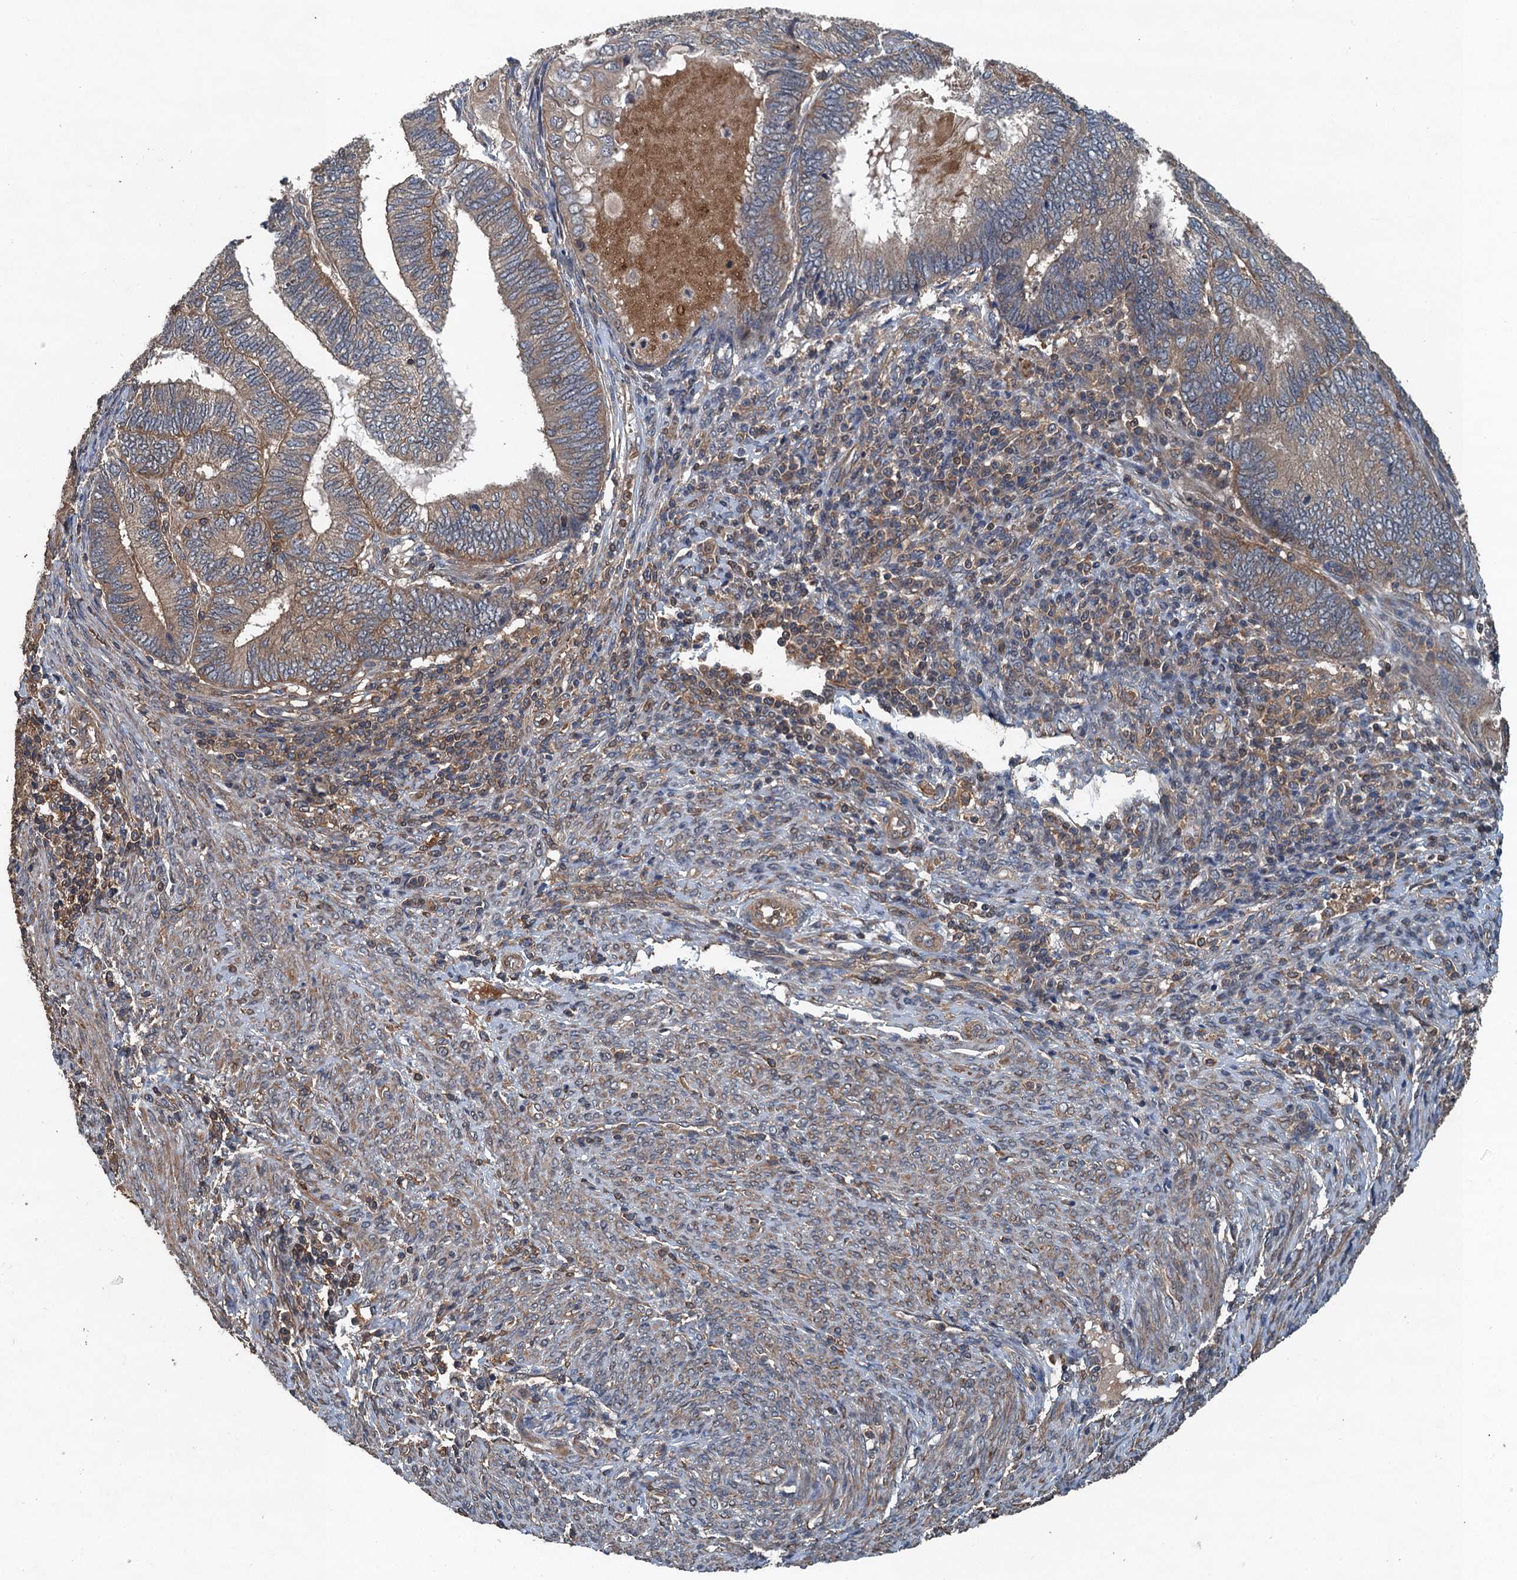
{"staining": {"intensity": "negative", "quantity": "none", "location": "none"}, "tissue": "endometrial cancer", "cell_type": "Tumor cells", "image_type": "cancer", "snomed": [{"axis": "morphology", "description": "Adenocarcinoma, NOS"}, {"axis": "topography", "description": "Uterus"}, {"axis": "topography", "description": "Endometrium"}], "caption": "The immunohistochemistry image has no significant positivity in tumor cells of endometrial cancer (adenocarcinoma) tissue. The staining is performed using DAB brown chromogen with nuclei counter-stained in using hematoxylin.", "gene": "BORCS5", "patient": {"sex": "female", "age": 70}}